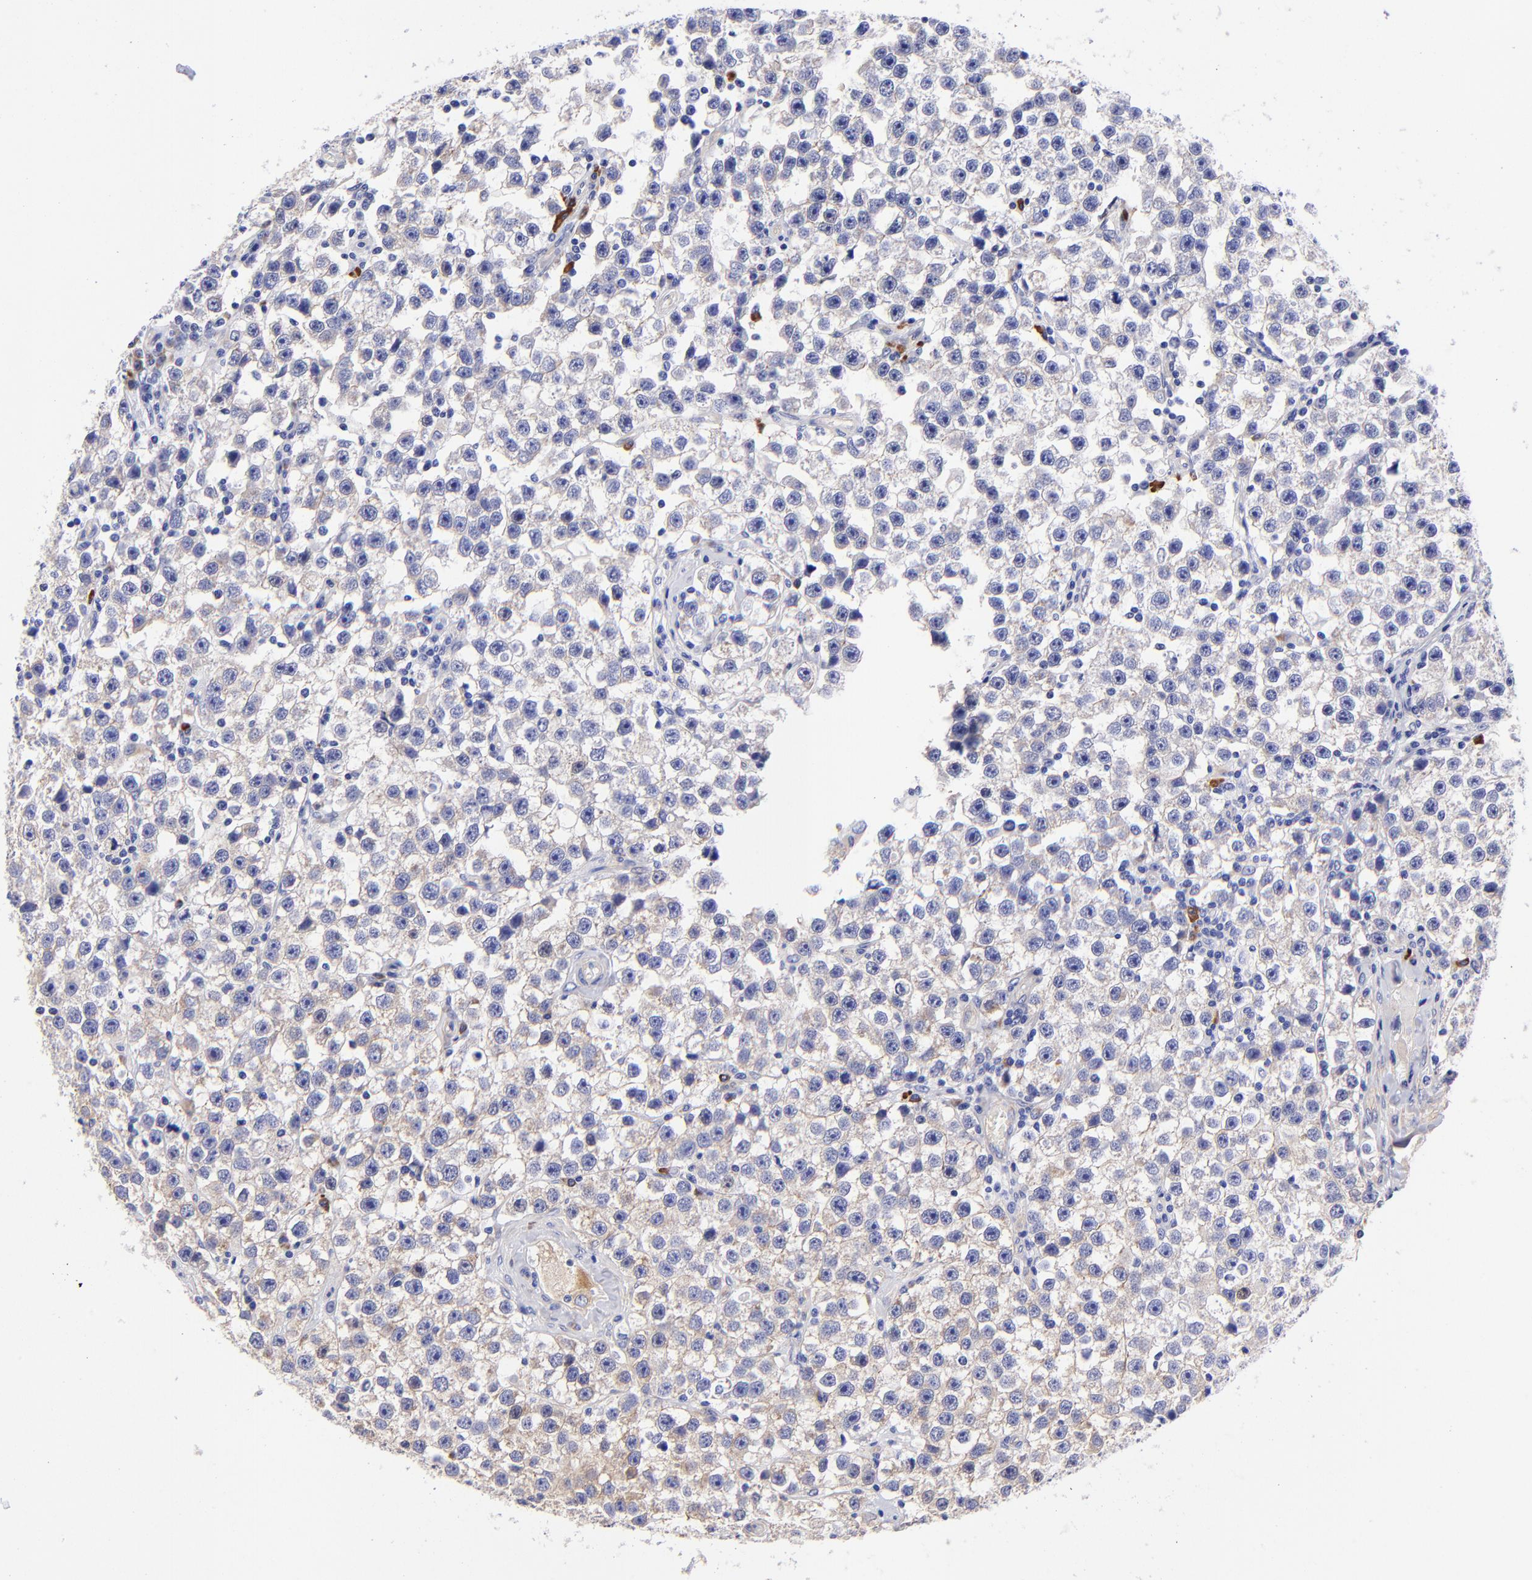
{"staining": {"intensity": "weak", "quantity": "25%-75%", "location": "cytoplasmic/membranous"}, "tissue": "testis cancer", "cell_type": "Tumor cells", "image_type": "cancer", "snomed": [{"axis": "morphology", "description": "Seminoma, NOS"}, {"axis": "topography", "description": "Testis"}], "caption": "Tumor cells demonstrate low levels of weak cytoplasmic/membranous expression in about 25%-75% of cells in human testis cancer.", "gene": "PPFIBP1", "patient": {"sex": "male", "age": 32}}